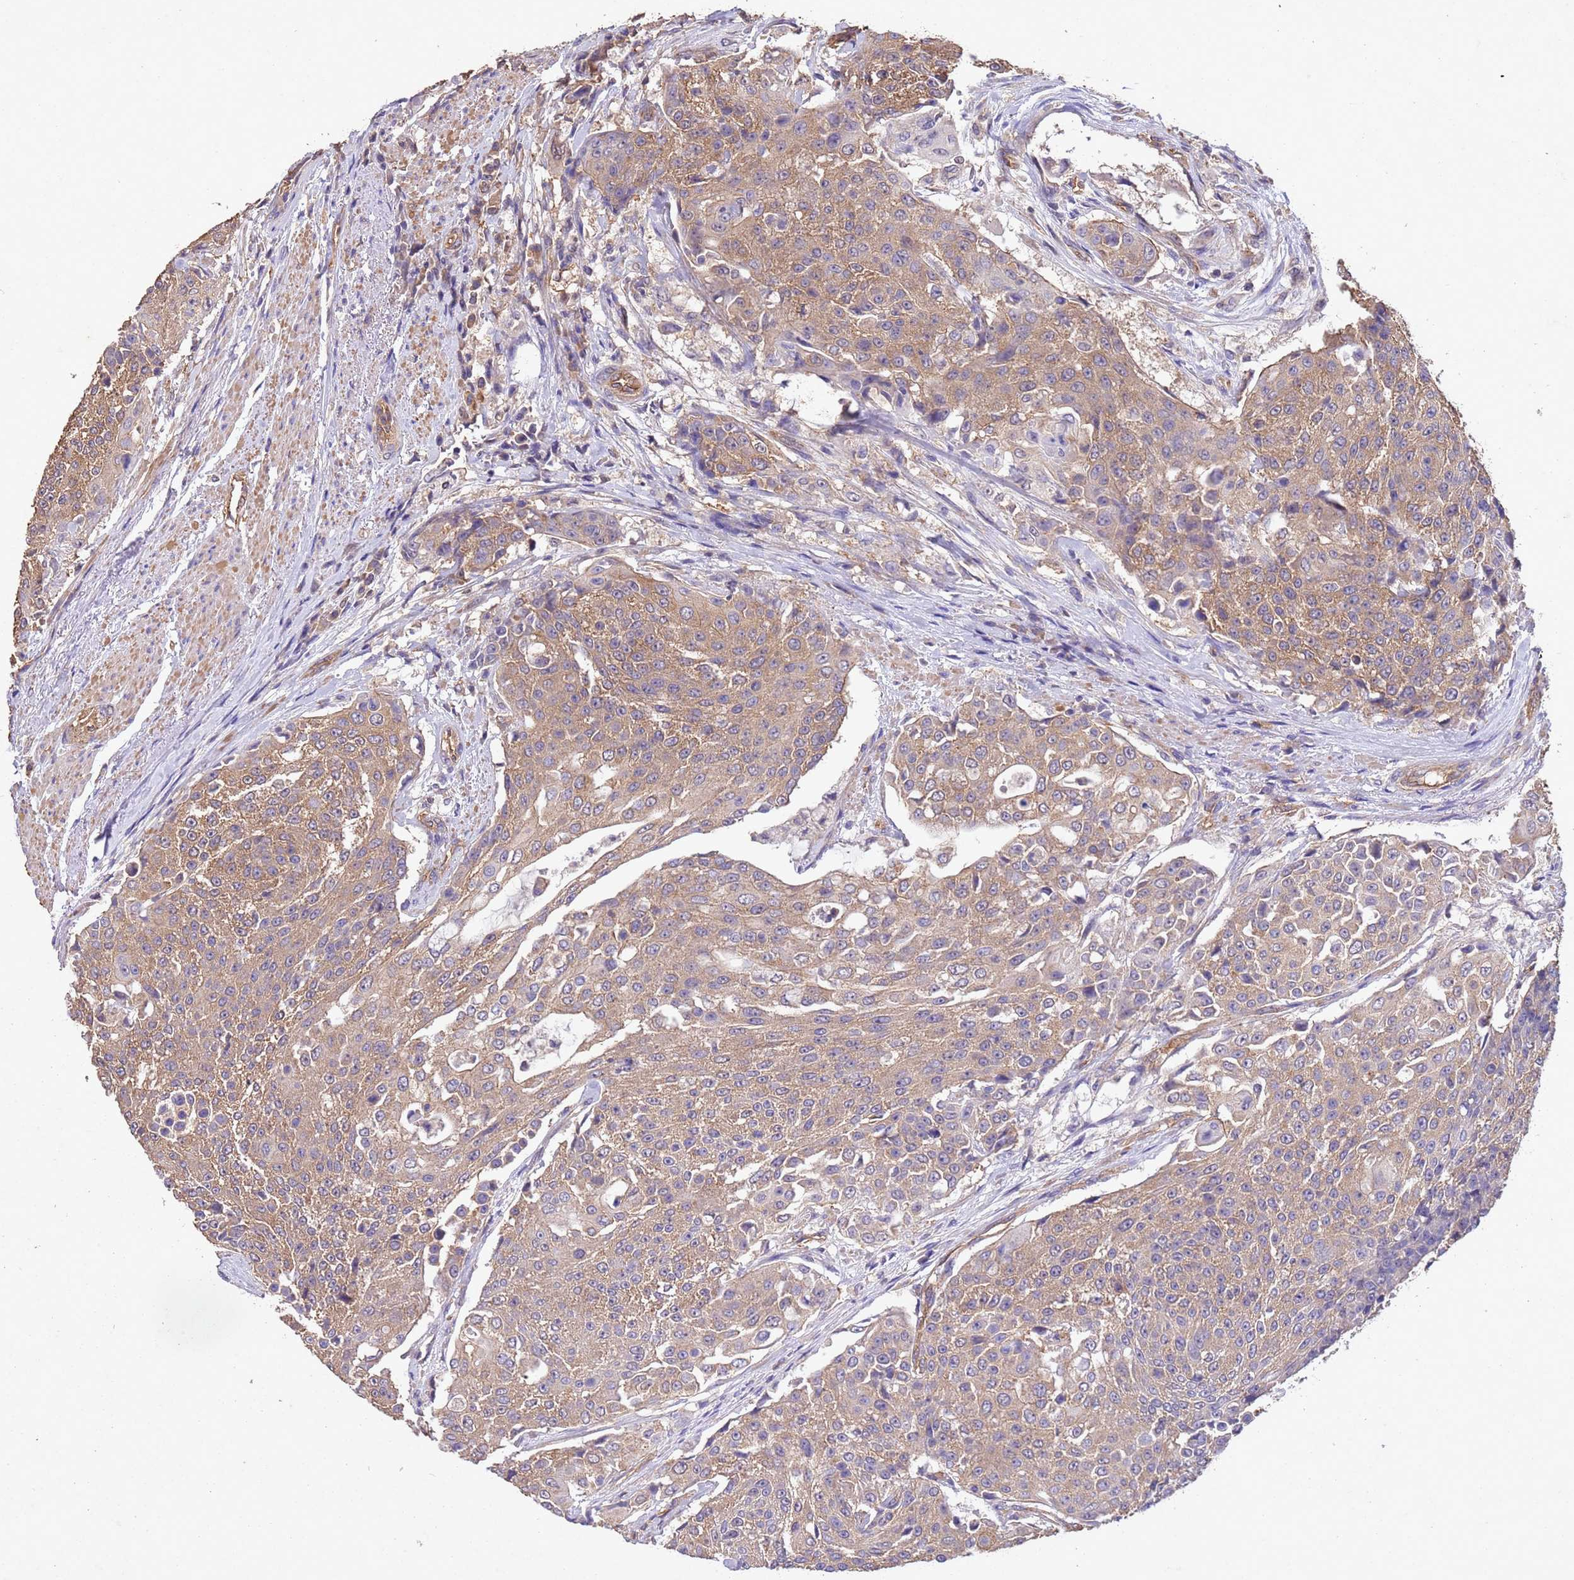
{"staining": {"intensity": "moderate", "quantity": ">75%", "location": "cytoplasmic/membranous"}, "tissue": "urothelial cancer", "cell_type": "Tumor cells", "image_type": "cancer", "snomed": [{"axis": "morphology", "description": "Urothelial carcinoma, High grade"}, {"axis": "topography", "description": "Urinary bladder"}], "caption": "Immunohistochemical staining of urothelial cancer exhibits moderate cytoplasmic/membranous protein expression in approximately >75% of tumor cells.", "gene": "MTX3", "patient": {"sex": "female", "age": 63}}